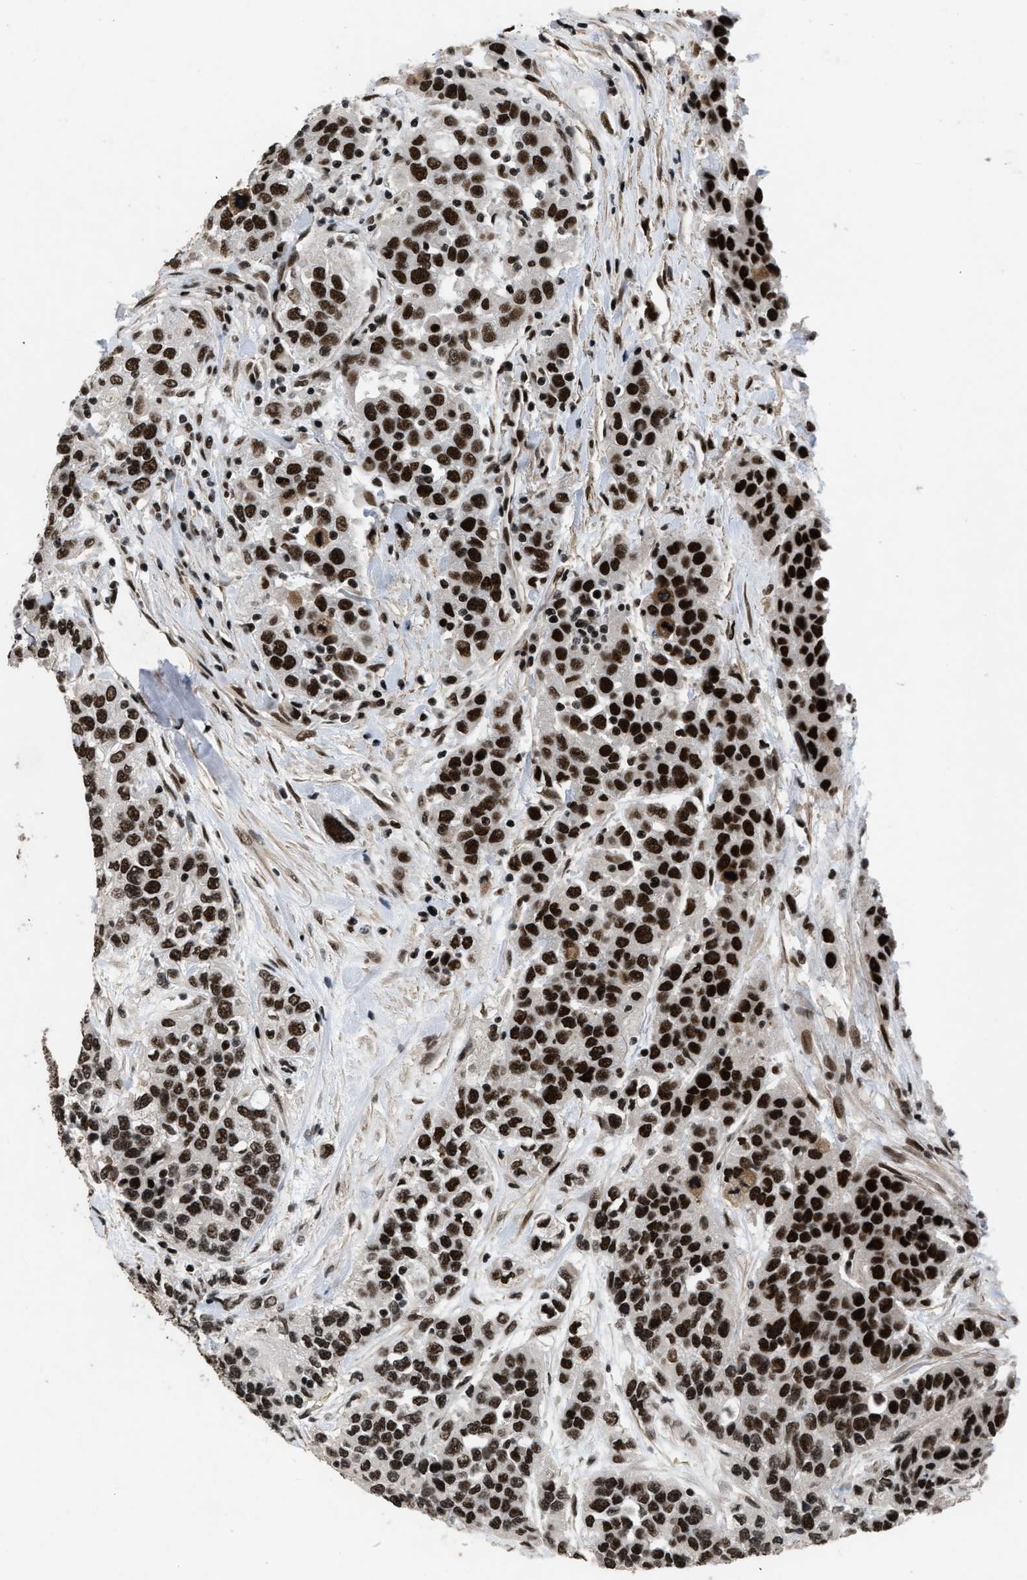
{"staining": {"intensity": "strong", "quantity": ">75%", "location": "nuclear"}, "tissue": "urothelial cancer", "cell_type": "Tumor cells", "image_type": "cancer", "snomed": [{"axis": "morphology", "description": "Urothelial carcinoma, High grade"}, {"axis": "topography", "description": "Urinary bladder"}], "caption": "Strong nuclear expression is seen in about >75% of tumor cells in urothelial carcinoma (high-grade).", "gene": "SMARCB1", "patient": {"sex": "female", "age": 80}}